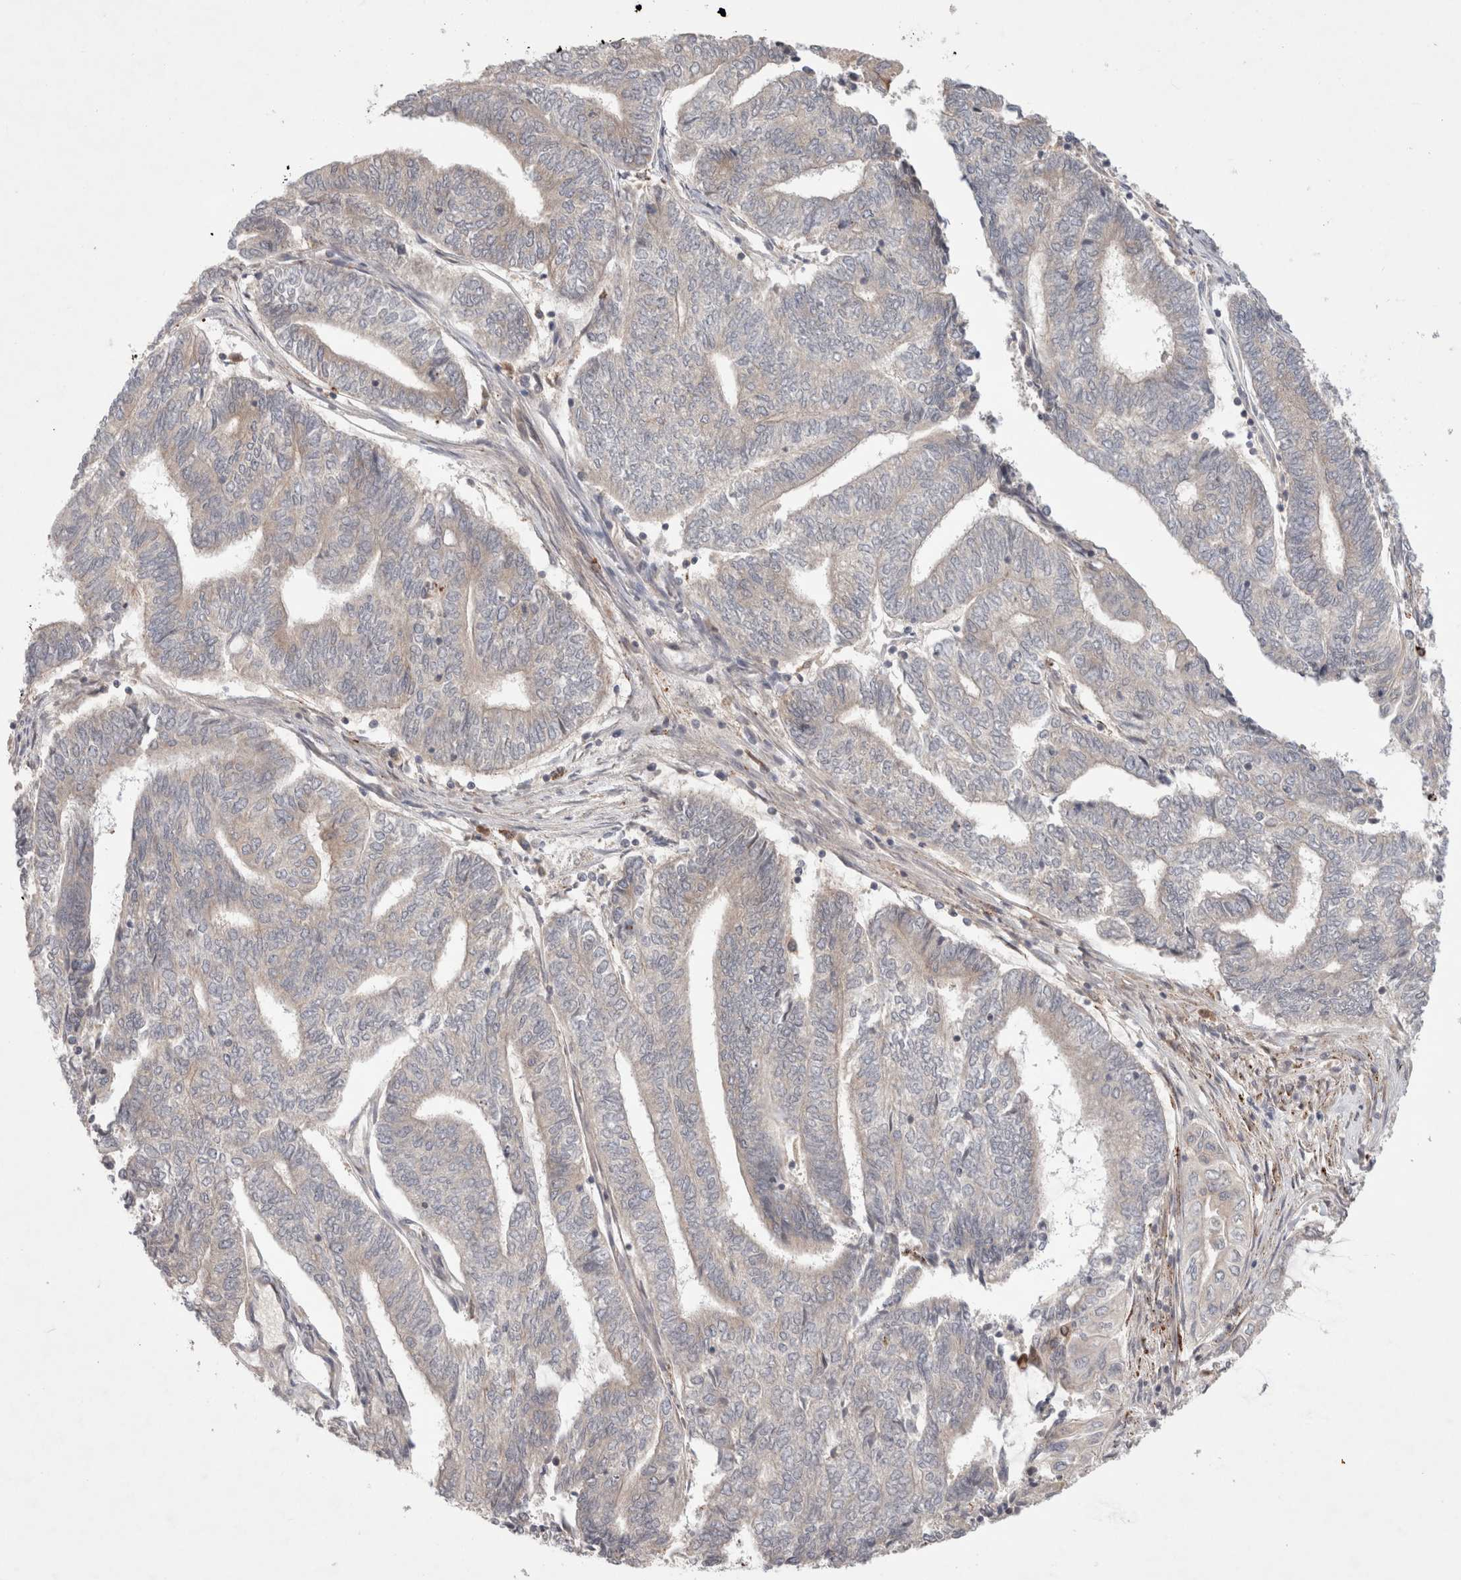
{"staining": {"intensity": "moderate", "quantity": "<25%", "location": "cytoplasmic/membranous"}, "tissue": "endometrial cancer", "cell_type": "Tumor cells", "image_type": "cancer", "snomed": [{"axis": "morphology", "description": "Adenocarcinoma, NOS"}, {"axis": "topography", "description": "Uterus"}, {"axis": "topography", "description": "Endometrium"}], "caption": "Protein expression analysis of endometrial cancer reveals moderate cytoplasmic/membranous expression in about <25% of tumor cells. (Stains: DAB (3,3'-diaminobenzidine) in brown, nuclei in blue, Microscopy: brightfield microscopy at high magnification).", "gene": "HROB", "patient": {"sex": "female", "age": 70}}